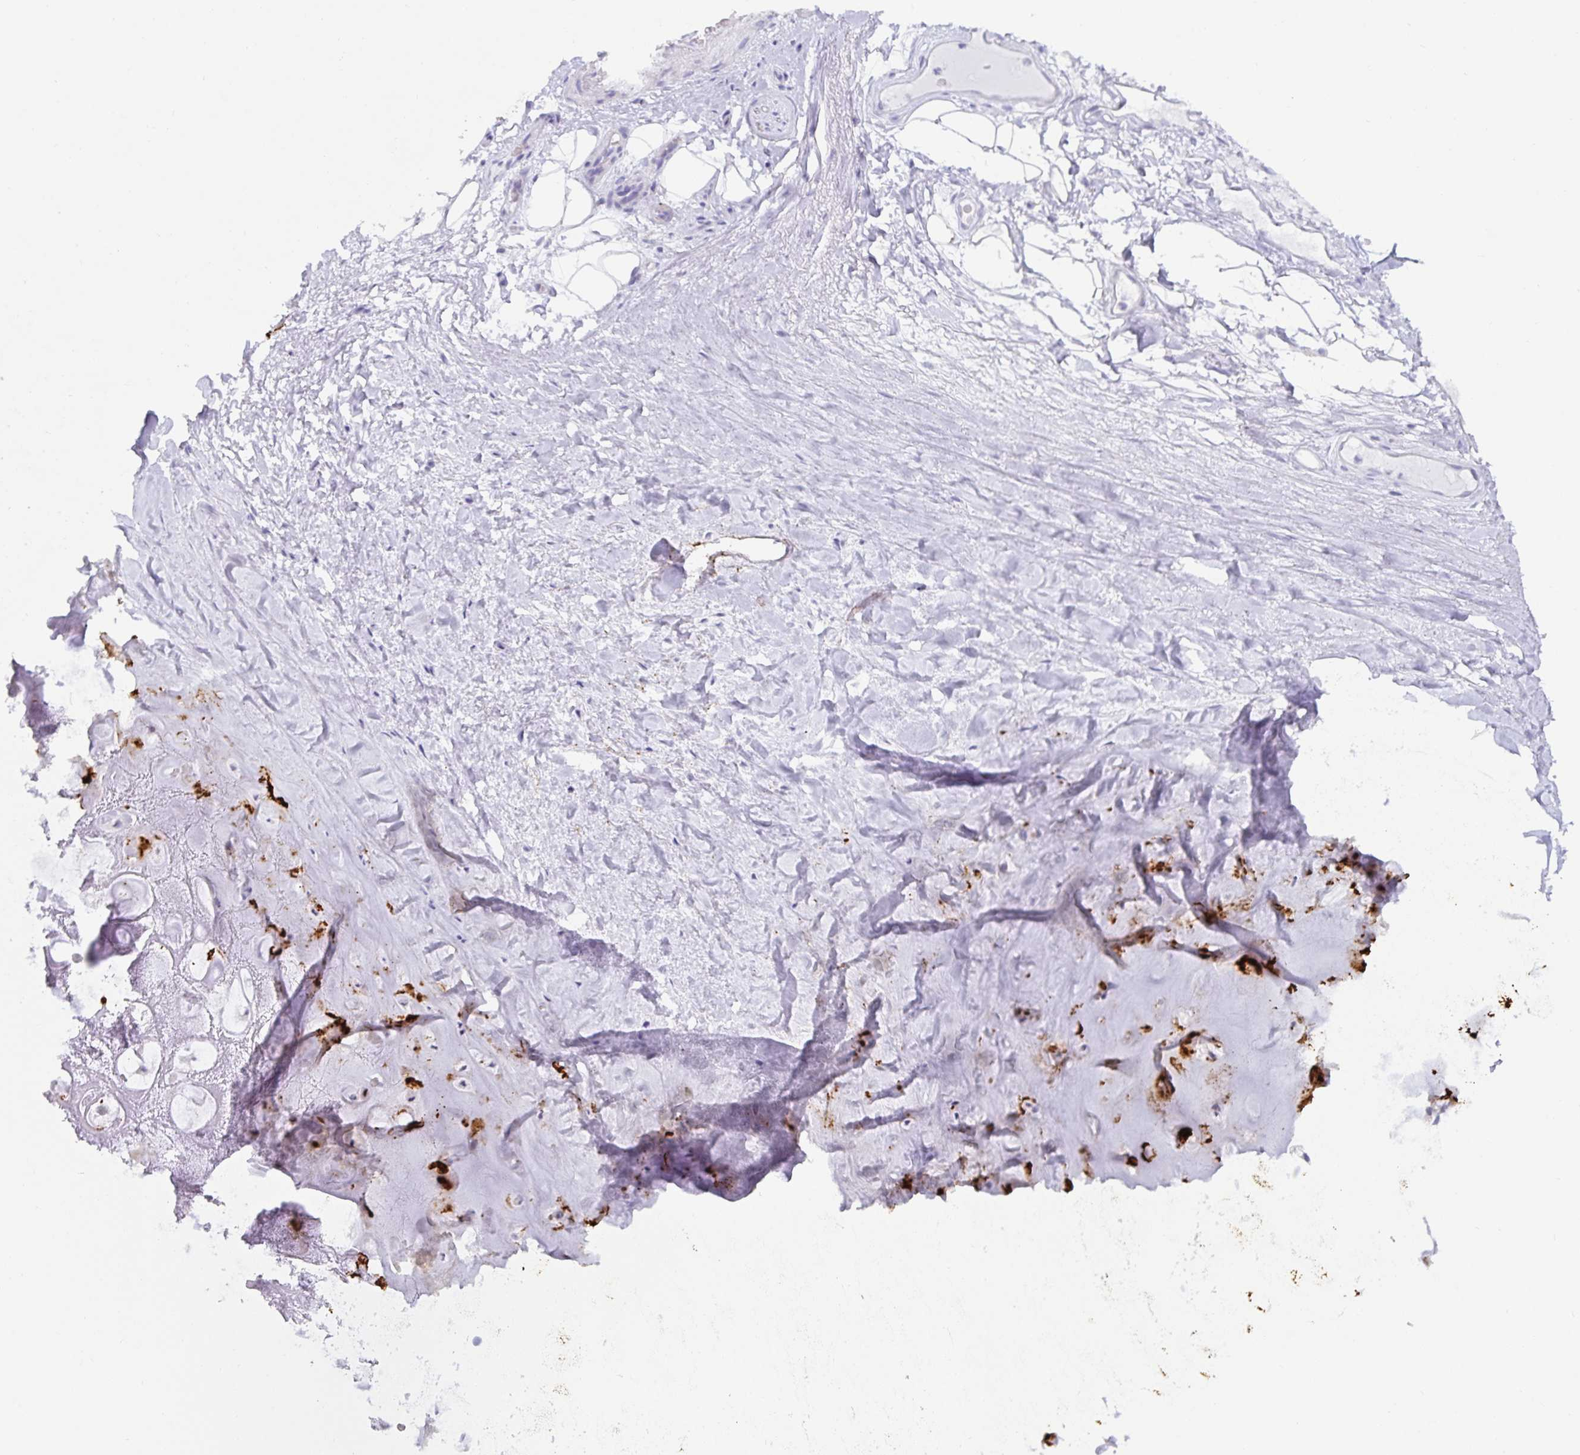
{"staining": {"intensity": "negative", "quantity": "none", "location": "none"}, "tissue": "adipose tissue", "cell_type": "Adipocytes", "image_type": "normal", "snomed": [{"axis": "morphology", "description": "Normal tissue, NOS"}, {"axis": "topography", "description": "Lymph node"}, {"axis": "topography", "description": "Cartilage tissue"}, {"axis": "topography", "description": "Nasopharynx"}], "caption": "IHC histopathology image of unremarkable adipose tissue: adipose tissue stained with DAB (3,3'-diaminobenzidine) shows no significant protein positivity in adipocytes.", "gene": "MON2", "patient": {"sex": "male", "age": 63}}